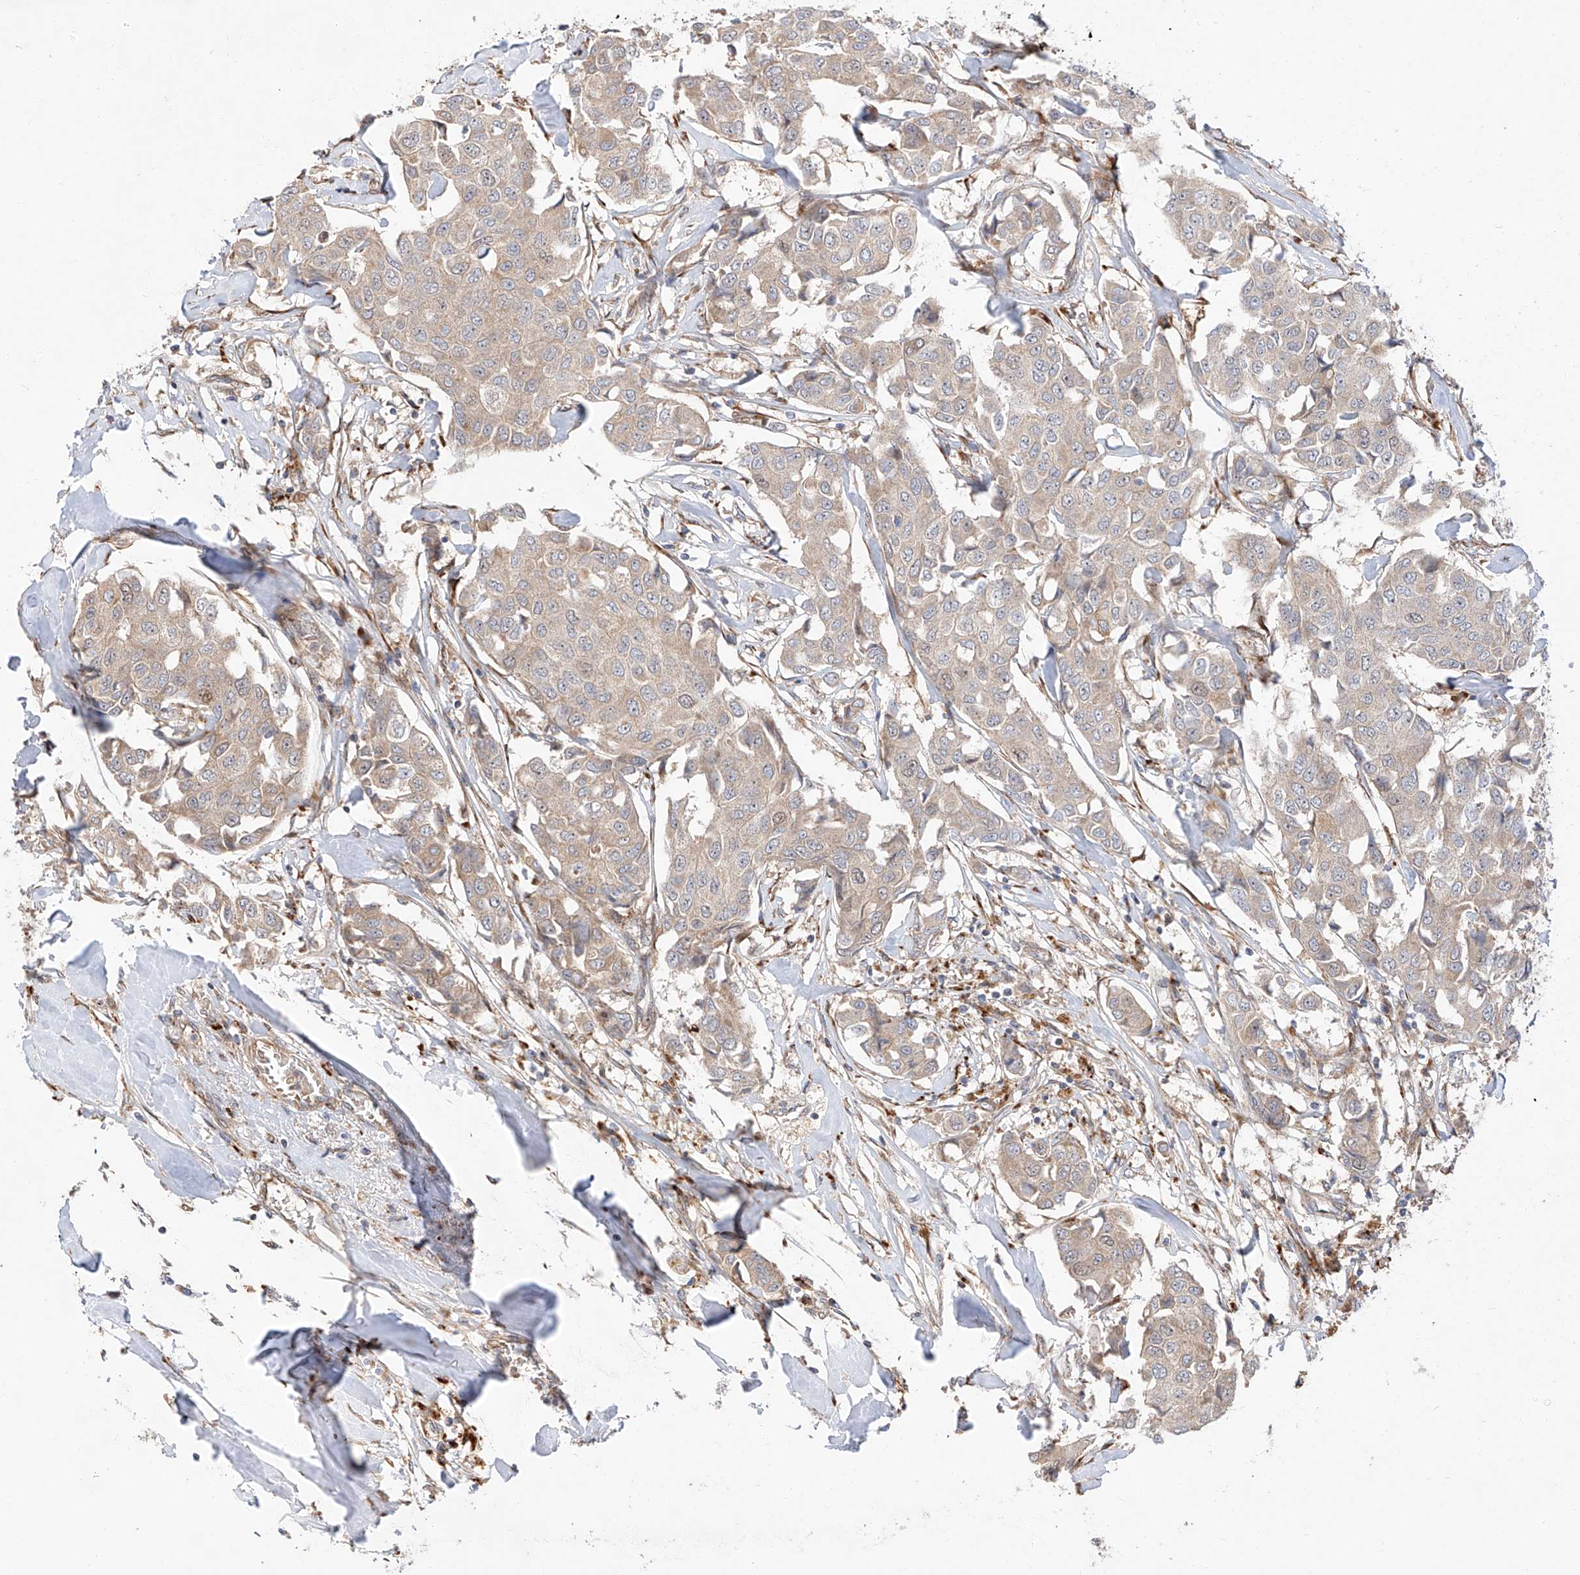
{"staining": {"intensity": "negative", "quantity": "none", "location": "none"}, "tissue": "breast cancer", "cell_type": "Tumor cells", "image_type": "cancer", "snomed": [{"axis": "morphology", "description": "Duct carcinoma"}, {"axis": "topography", "description": "Breast"}], "caption": "High magnification brightfield microscopy of breast invasive ductal carcinoma stained with DAB (3,3'-diaminobenzidine) (brown) and counterstained with hematoxylin (blue): tumor cells show no significant positivity. Nuclei are stained in blue.", "gene": "DIRAS3", "patient": {"sex": "female", "age": 80}}